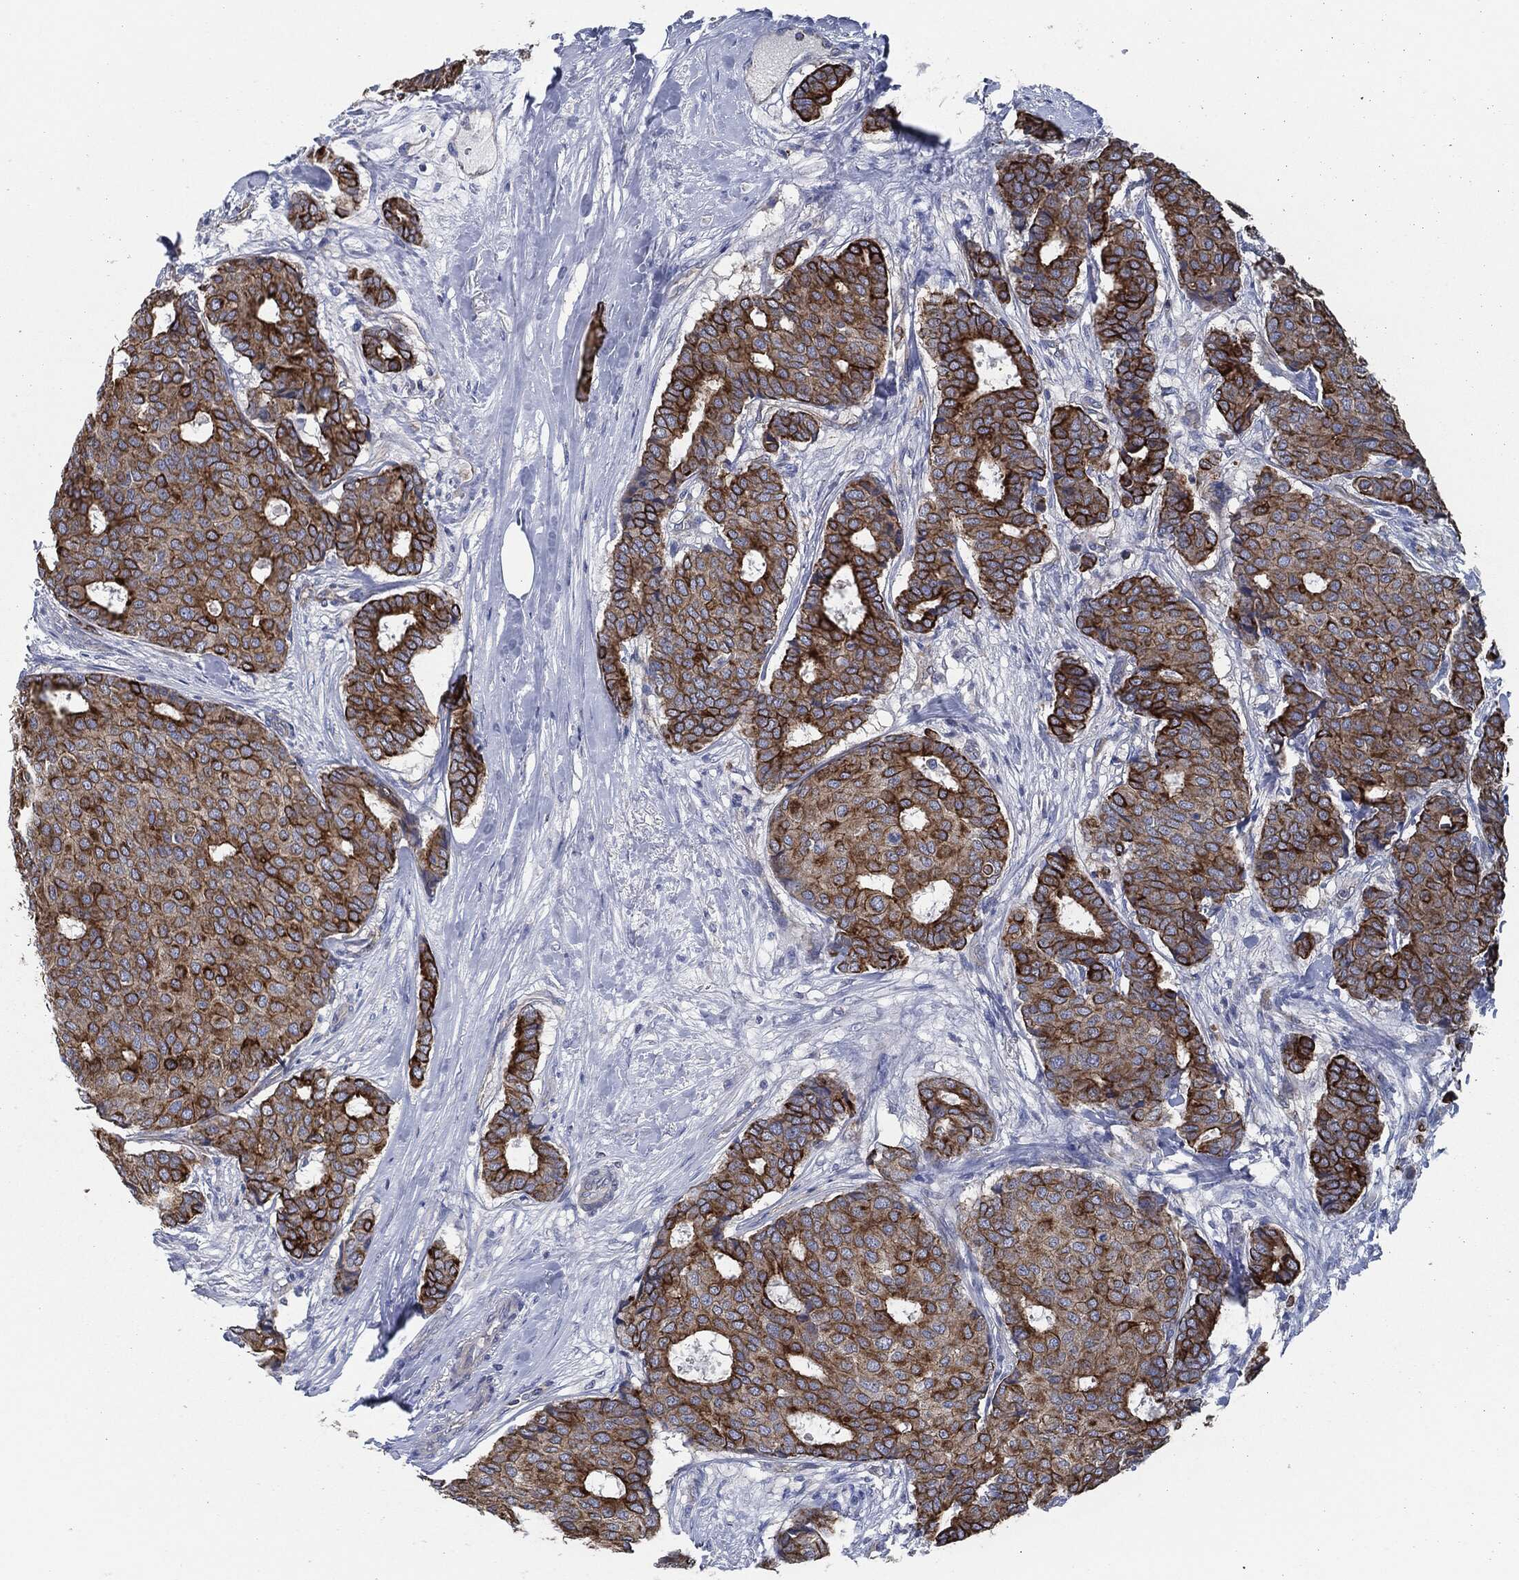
{"staining": {"intensity": "strong", "quantity": ">75%", "location": "cytoplasmic/membranous"}, "tissue": "breast cancer", "cell_type": "Tumor cells", "image_type": "cancer", "snomed": [{"axis": "morphology", "description": "Duct carcinoma"}, {"axis": "topography", "description": "Breast"}], "caption": "Brown immunohistochemical staining in human breast cancer (invasive ductal carcinoma) displays strong cytoplasmic/membranous positivity in about >75% of tumor cells.", "gene": "SHROOM2", "patient": {"sex": "female", "age": 75}}